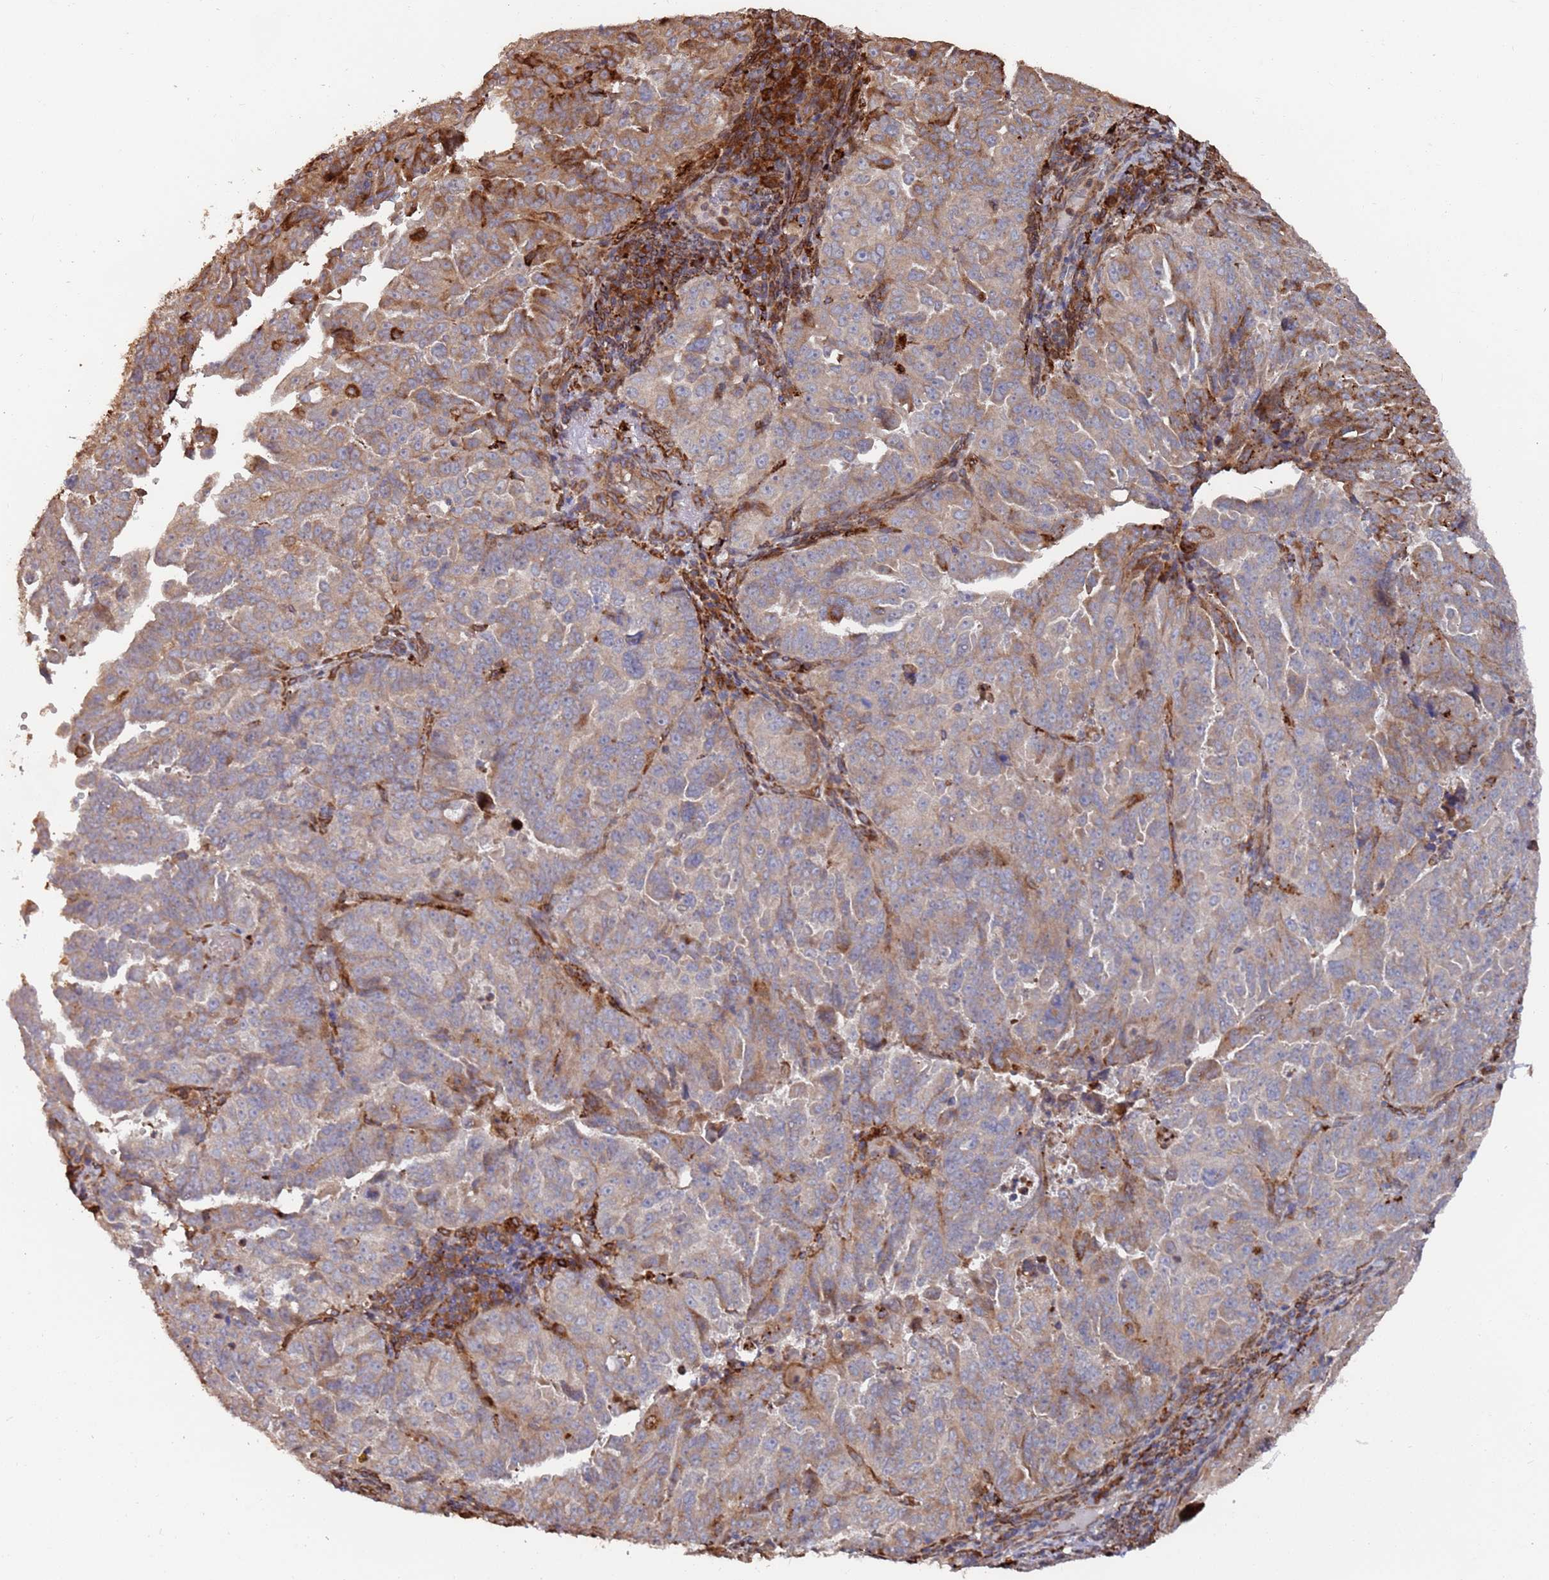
{"staining": {"intensity": "moderate", "quantity": ">75%", "location": "cytoplasmic/membranous"}, "tissue": "endometrial cancer", "cell_type": "Tumor cells", "image_type": "cancer", "snomed": [{"axis": "morphology", "description": "Adenocarcinoma, NOS"}, {"axis": "topography", "description": "Endometrium"}], "caption": "Immunohistochemistry of human adenocarcinoma (endometrial) shows medium levels of moderate cytoplasmic/membranous positivity in about >75% of tumor cells.", "gene": "LACC1", "patient": {"sex": "female", "age": 65}}